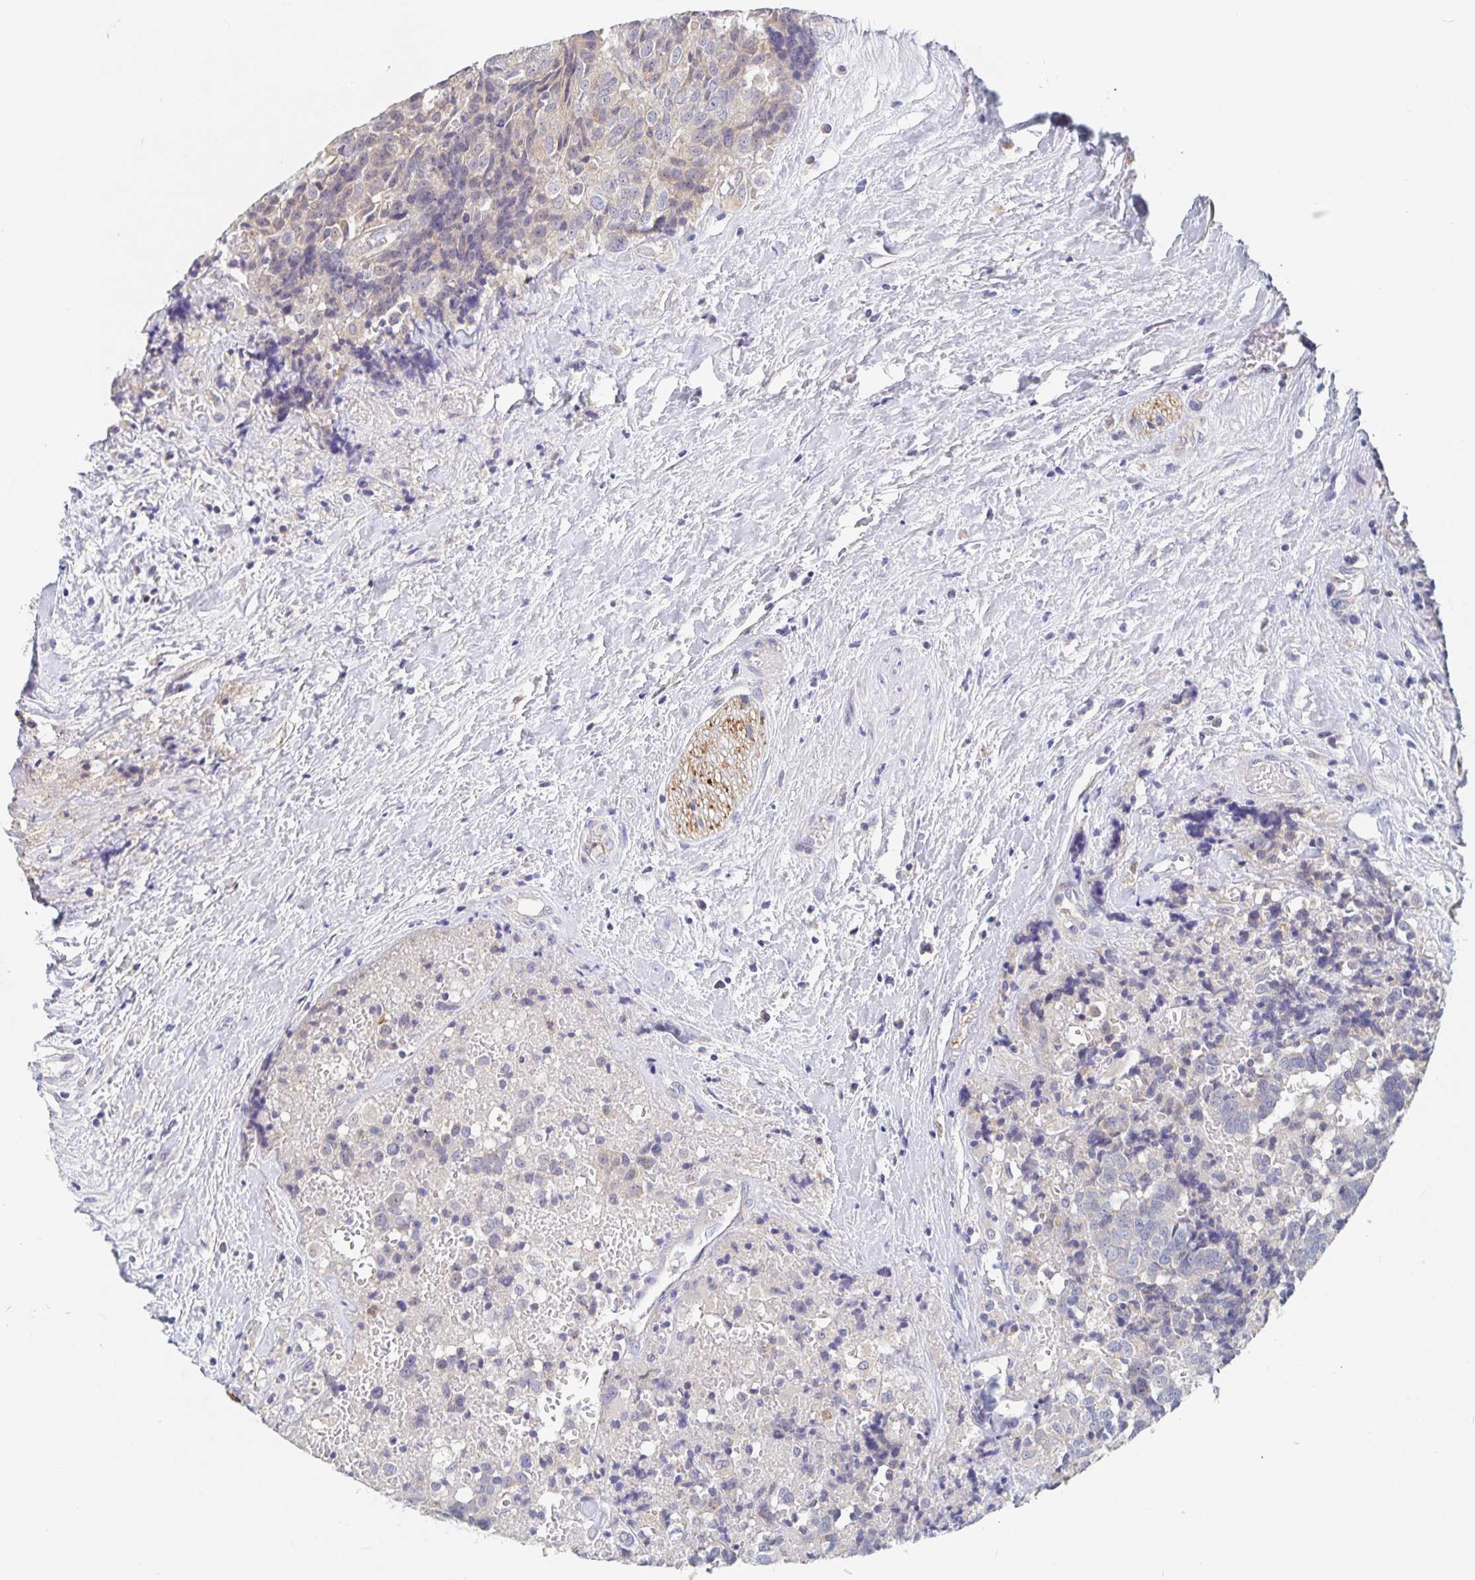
{"staining": {"intensity": "negative", "quantity": "none", "location": "none"}, "tissue": "prostate cancer", "cell_type": "Tumor cells", "image_type": "cancer", "snomed": [{"axis": "morphology", "description": "Adenocarcinoma, High grade"}, {"axis": "topography", "description": "Prostate and seminal vesicle, NOS"}], "caption": "Immunohistochemistry image of human adenocarcinoma (high-grade) (prostate) stained for a protein (brown), which exhibits no positivity in tumor cells.", "gene": "CDC42BPG", "patient": {"sex": "male", "age": 60}}